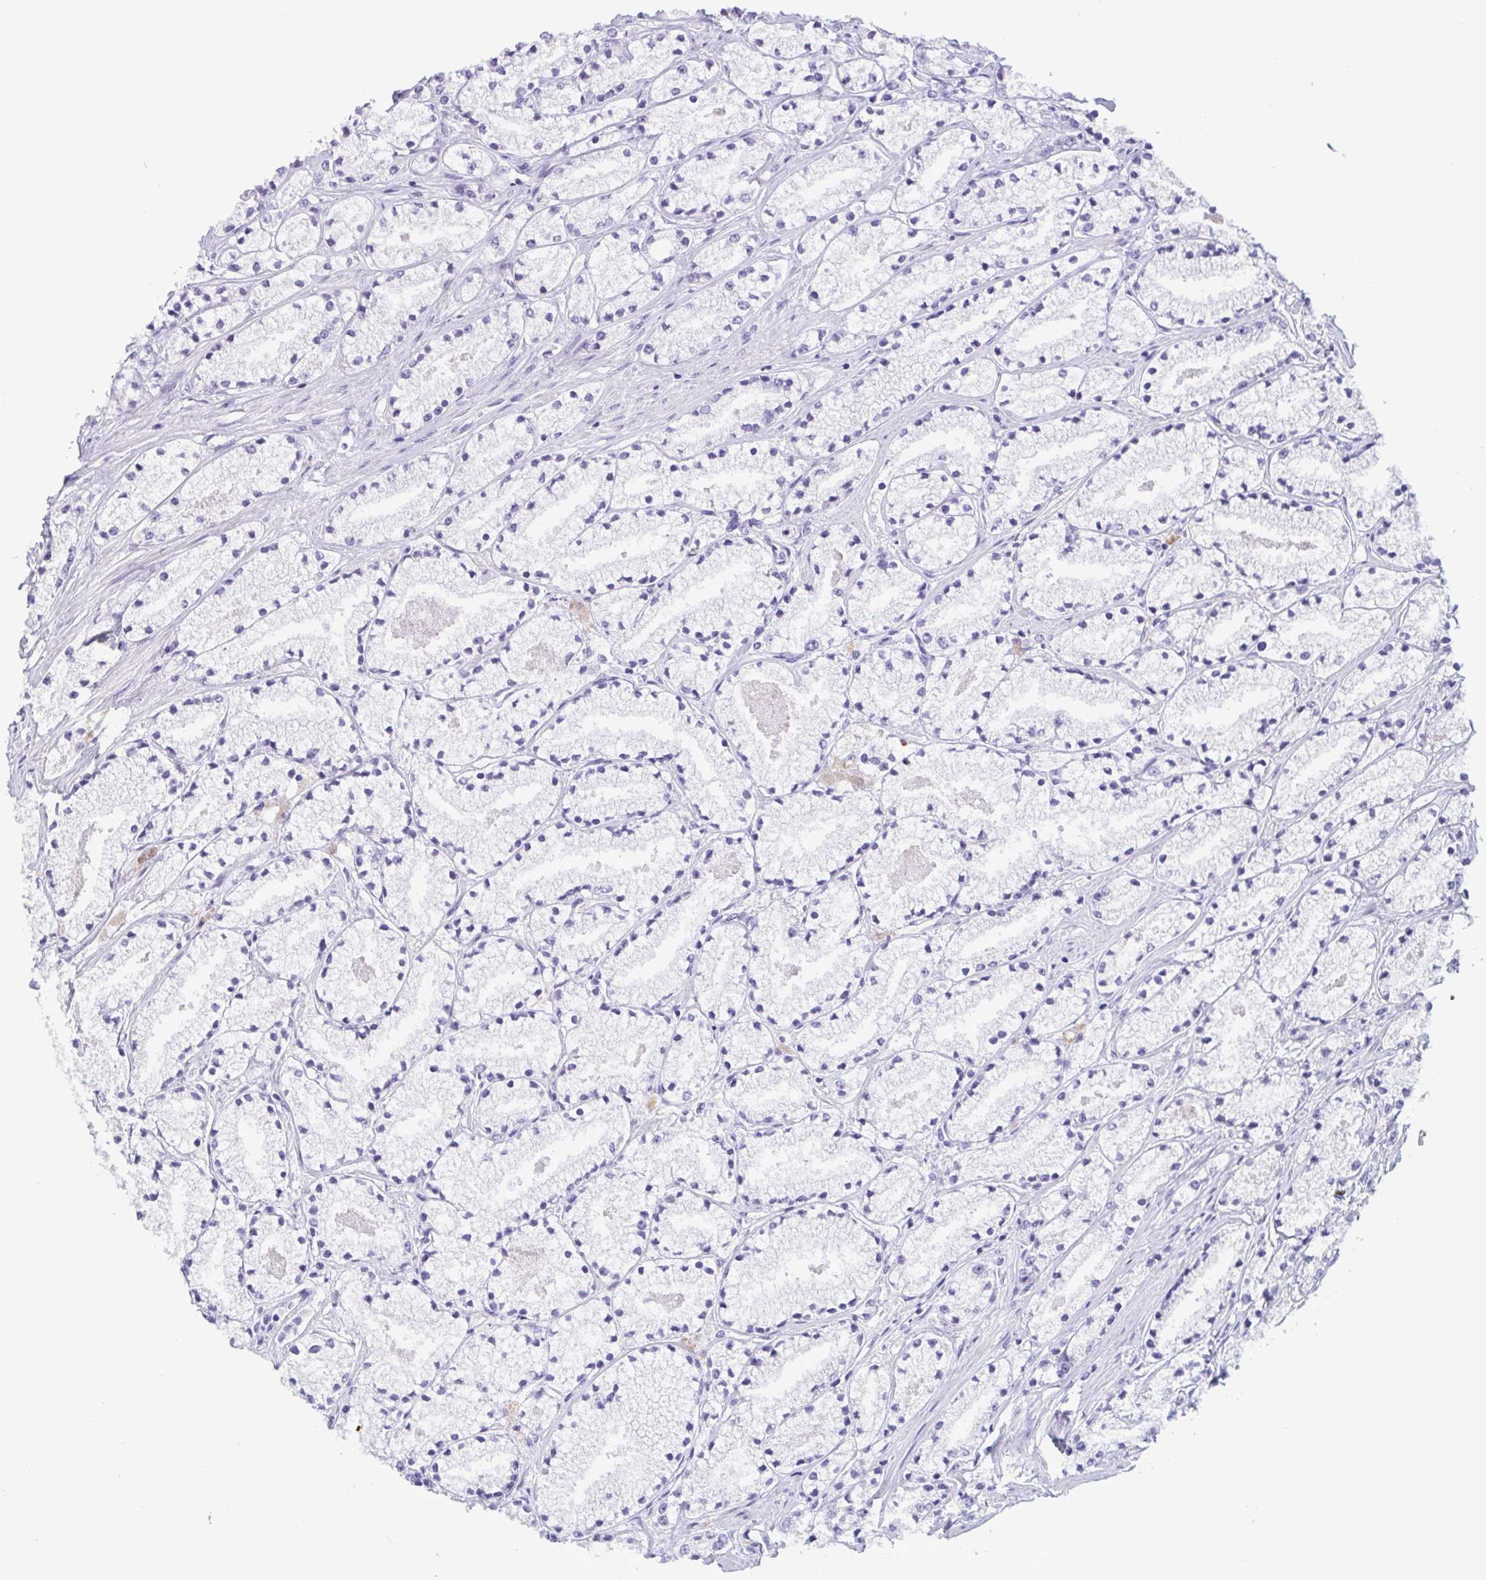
{"staining": {"intensity": "negative", "quantity": "none", "location": "none"}, "tissue": "prostate cancer", "cell_type": "Tumor cells", "image_type": "cancer", "snomed": [{"axis": "morphology", "description": "Adenocarcinoma, High grade"}, {"axis": "topography", "description": "Prostate"}], "caption": "An immunohistochemistry image of adenocarcinoma (high-grade) (prostate) is shown. There is no staining in tumor cells of adenocarcinoma (high-grade) (prostate).", "gene": "LTF", "patient": {"sex": "male", "age": 63}}